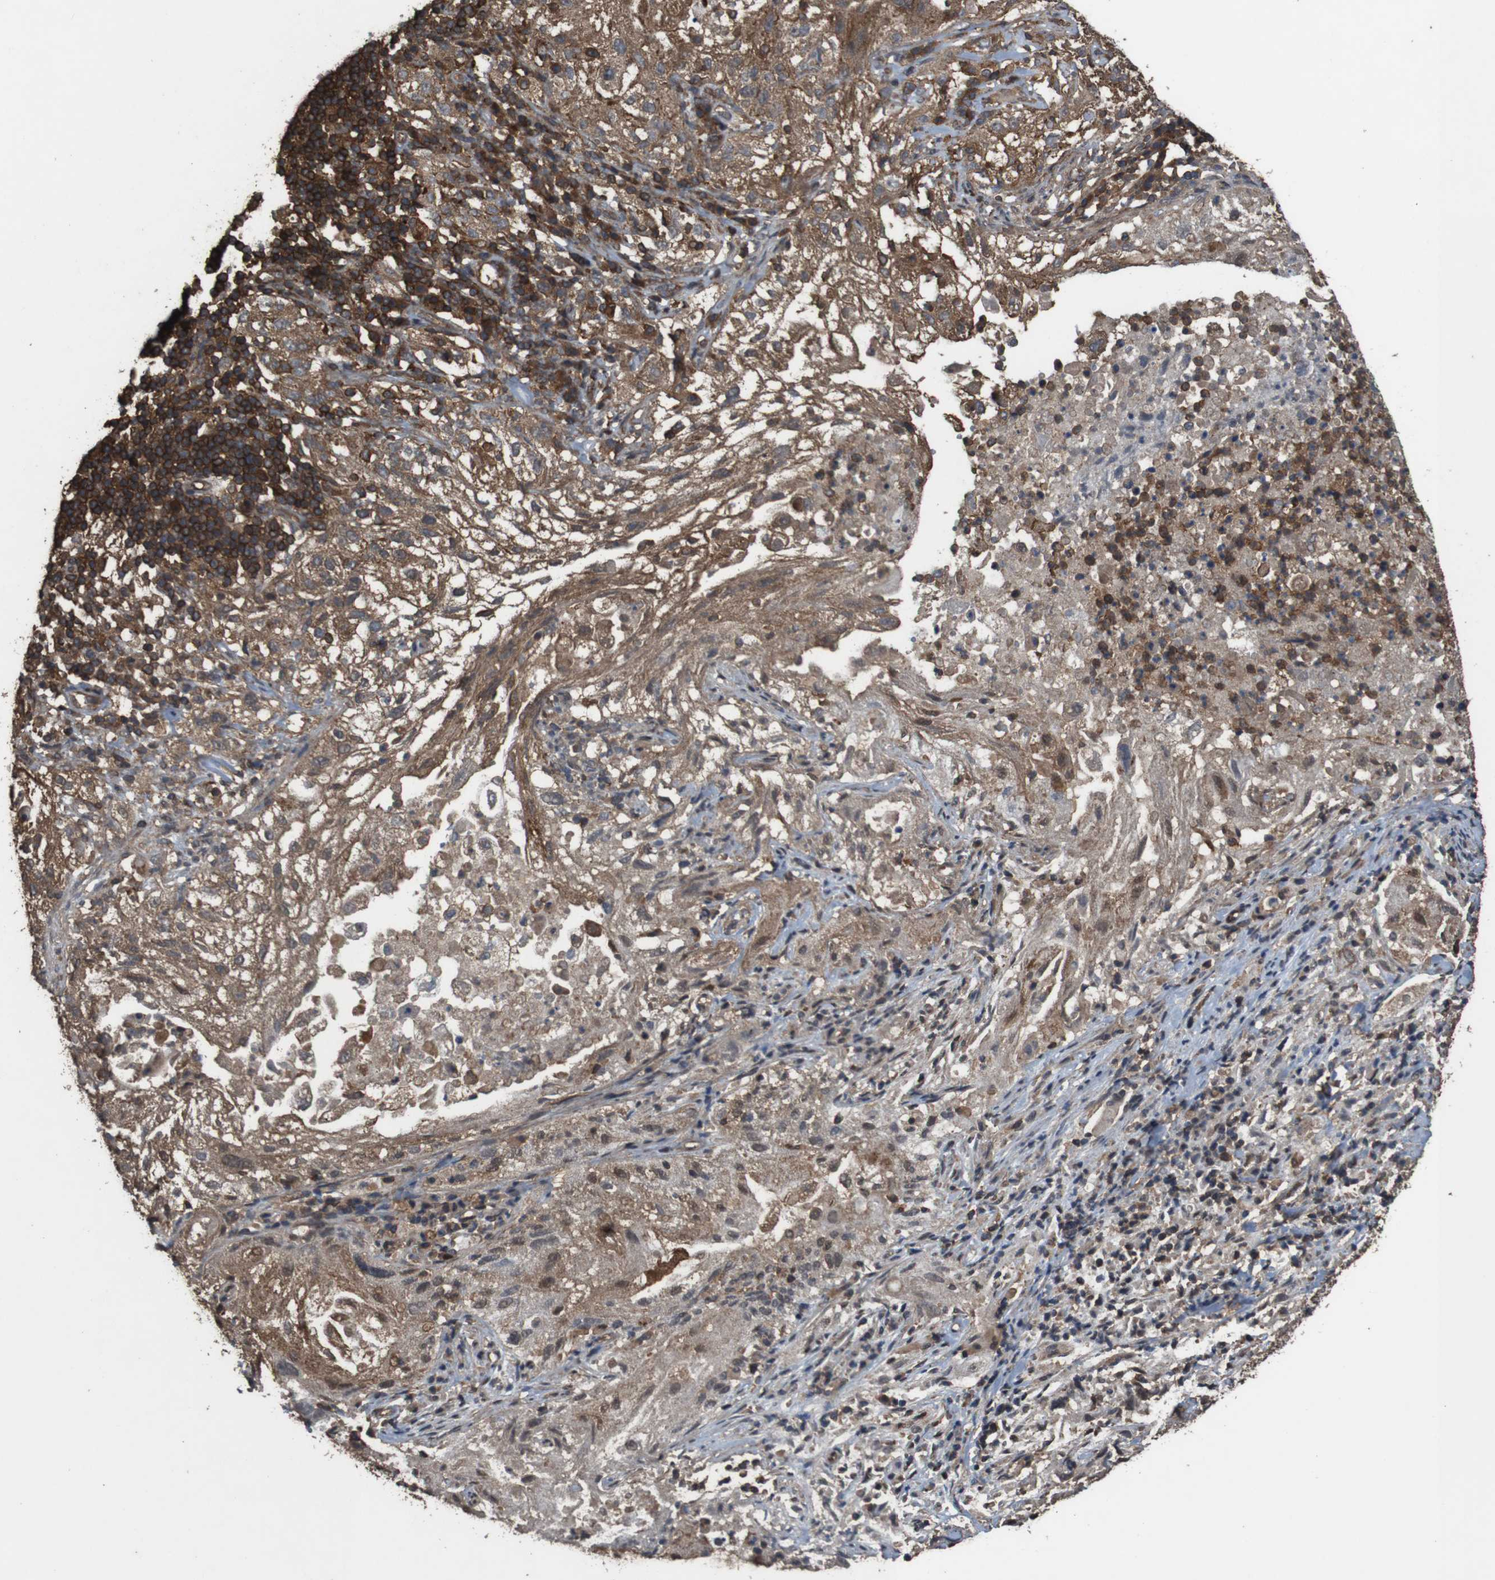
{"staining": {"intensity": "moderate", "quantity": ">75%", "location": "cytoplasmic/membranous"}, "tissue": "lung cancer", "cell_type": "Tumor cells", "image_type": "cancer", "snomed": [{"axis": "morphology", "description": "Inflammation, NOS"}, {"axis": "morphology", "description": "Squamous cell carcinoma, NOS"}, {"axis": "topography", "description": "Lymph node"}, {"axis": "topography", "description": "Soft tissue"}, {"axis": "topography", "description": "Lung"}], "caption": "There is medium levels of moderate cytoplasmic/membranous positivity in tumor cells of lung cancer, as demonstrated by immunohistochemical staining (brown color).", "gene": "BAG4", "patient": {"sex": "male", "age": 66}}